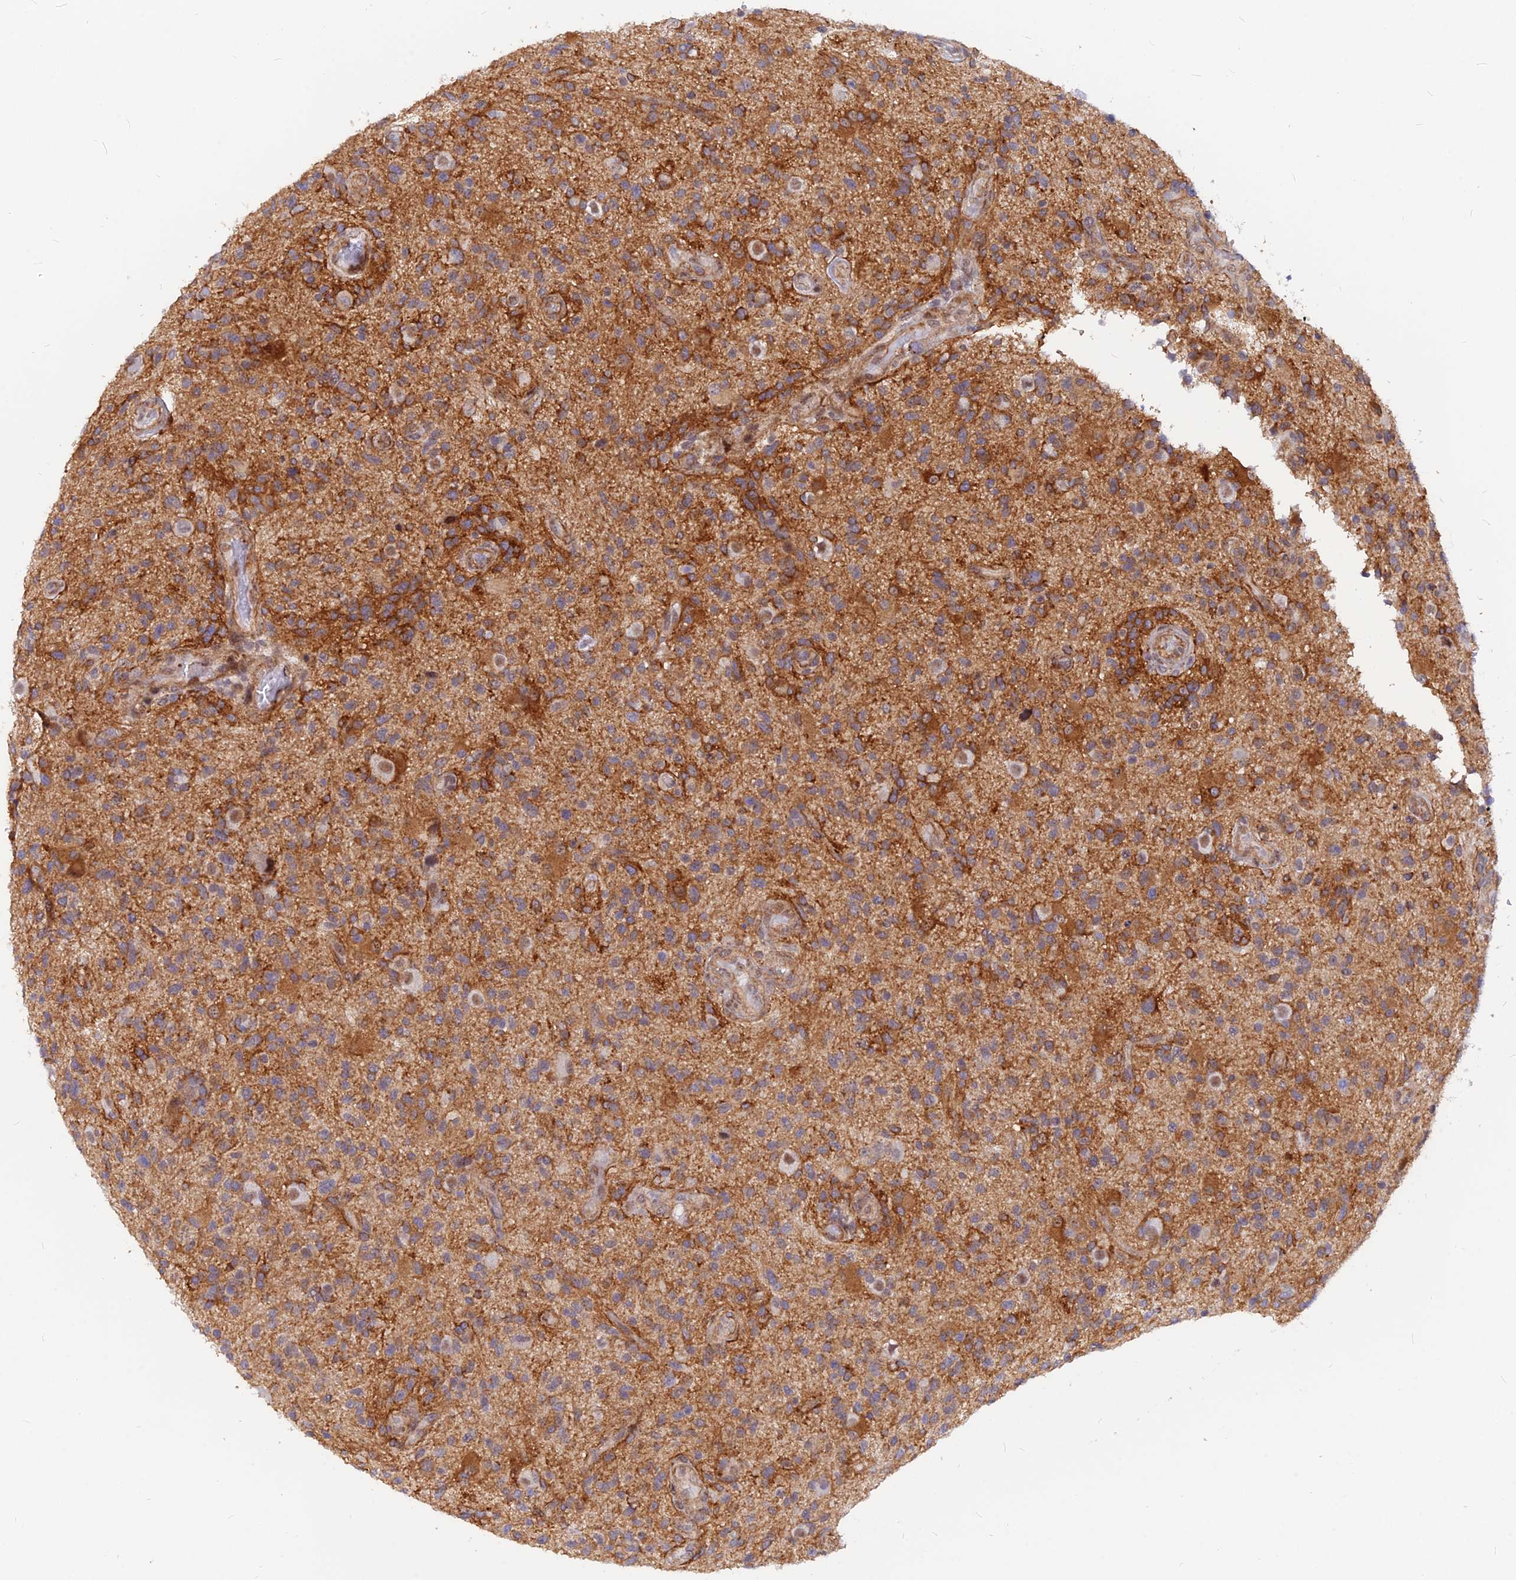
{"staining": {"intensity": "moderate", "quantity": ">75%", "location": "cytoplasmic/membranous"}, "tissue": "glioma", "cell_type": "Tumor cells", "image_type": "cancer", "snomed": [{"axis": "morphology", "description": "Glioma, malignant, High grade"}, {"axis": "topography", "description": "Brain"}], "caption": "Glioma tissue reveals moderate cytoplasmic/membranous staining in about >75% of tumor cells", "gene": "VSTM2L", "patient": {"sex": "male", "age": 47}}